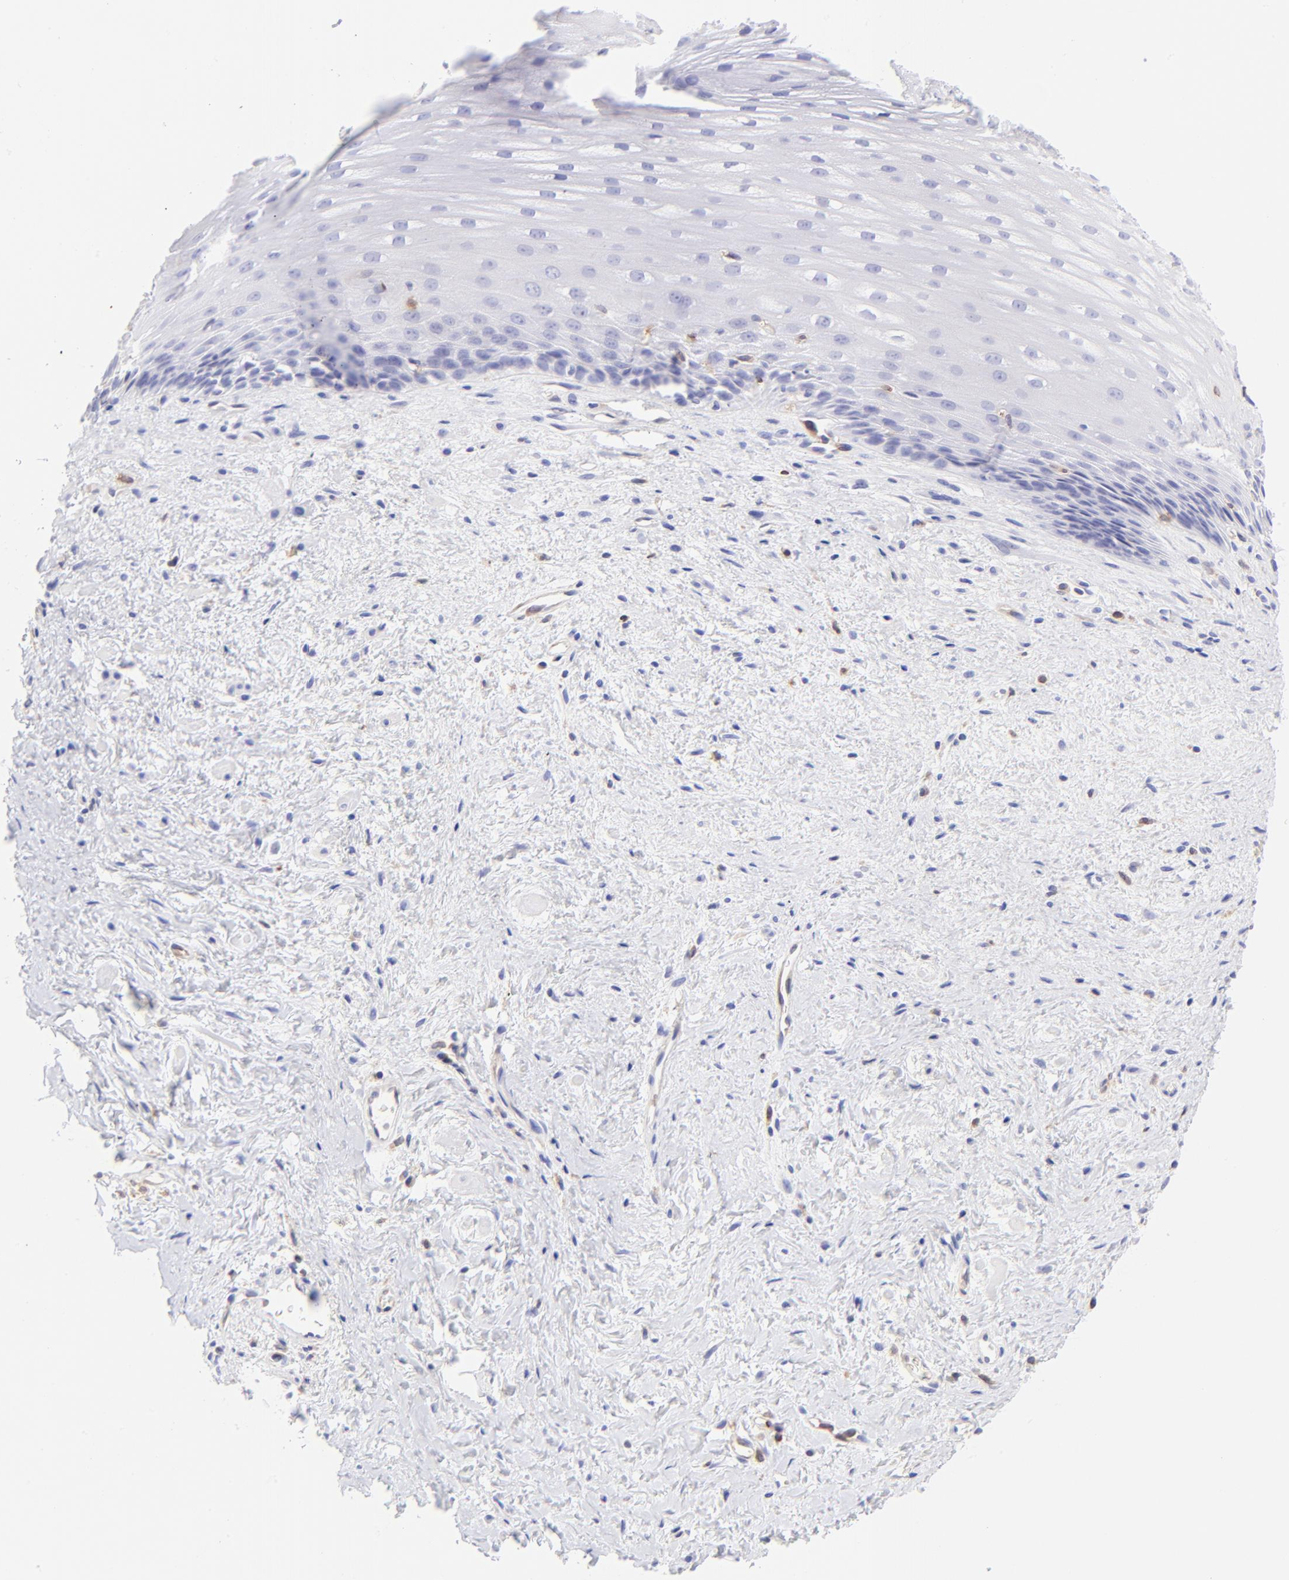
{"staining": {"intensity": "negative", "quantity": "none", "location": "none"}, "tissue": "esophagus", "cell_type": "Squamous epithelial cells", "image_type": "normal", "snomed": [{"axis": "morphology", "description": "Normal tissue, NOS"}, {"axis": "topography", "description": "Esophagus"}], "caption": "Squamous epithelial cells show no significant staining in unremarkable esophagus.", "gene": "IRAG2", "patient": {"sex": "female", "age": 70}}